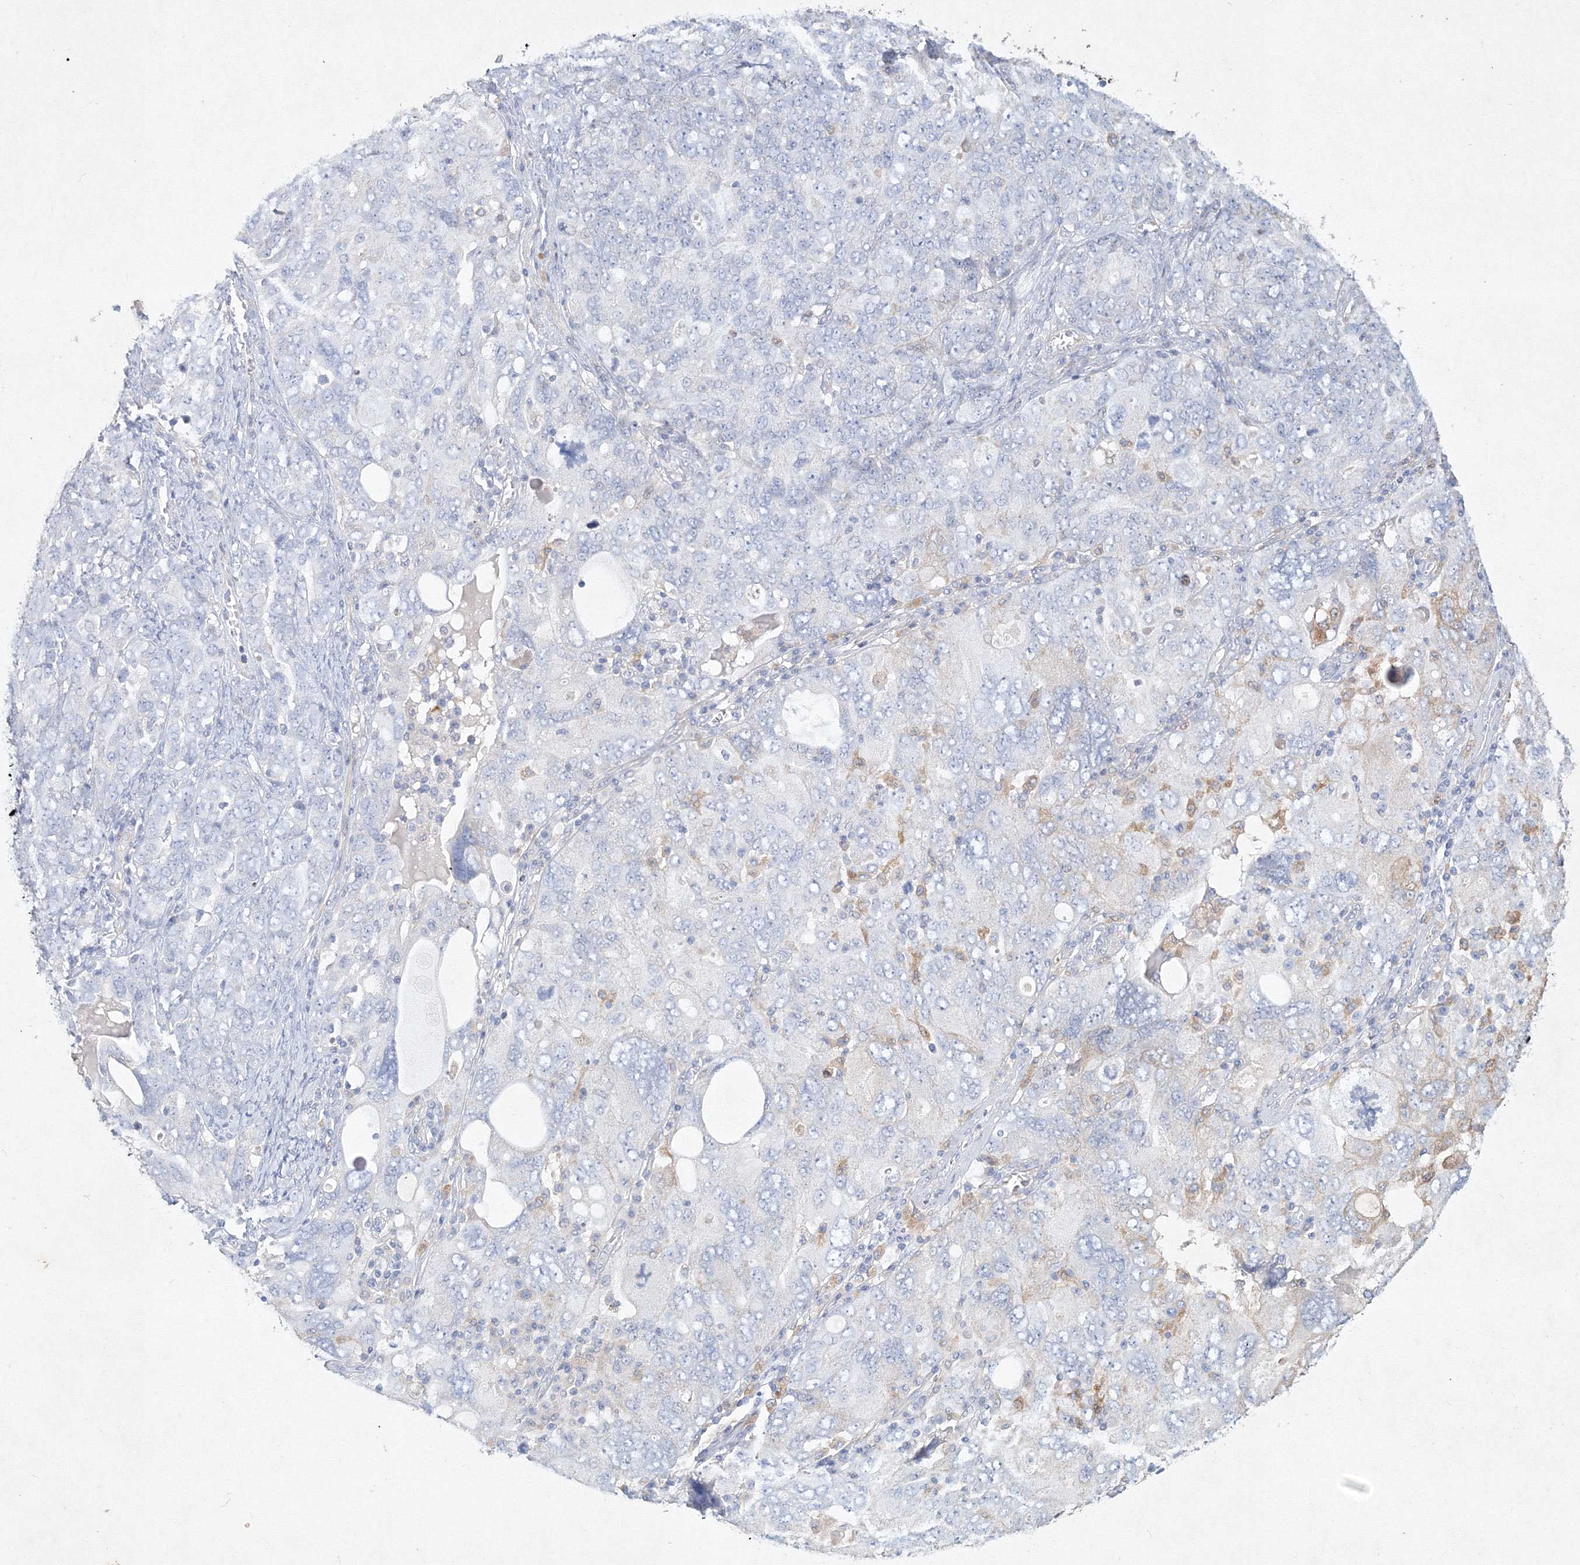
{"staining": {"intensity": "moderate", "quantity": "<25%", "location": "cytoplasmic/membranous"}, "tissue": "ovarian cancer", "cell_type": "Tumor cells", "image_type": "cancer", "snomed": [{"axis": "morphology", "description": "Carcinoma, endometroid"}, {"axis": "topography", "description": "Ovary"}], "caption": "An immunohistochemistry (IHC) image of neoplastic tissue is shown. Protein staining in brown highlights moderate cytoplasmic/membranous positivity in ovarian cancer within tumor cells. Ihc stains the protein of interest in brown and the nuclei are stained blue.", "gene": "CXXC4", "patient": {"sex": "female", "age": 62}}